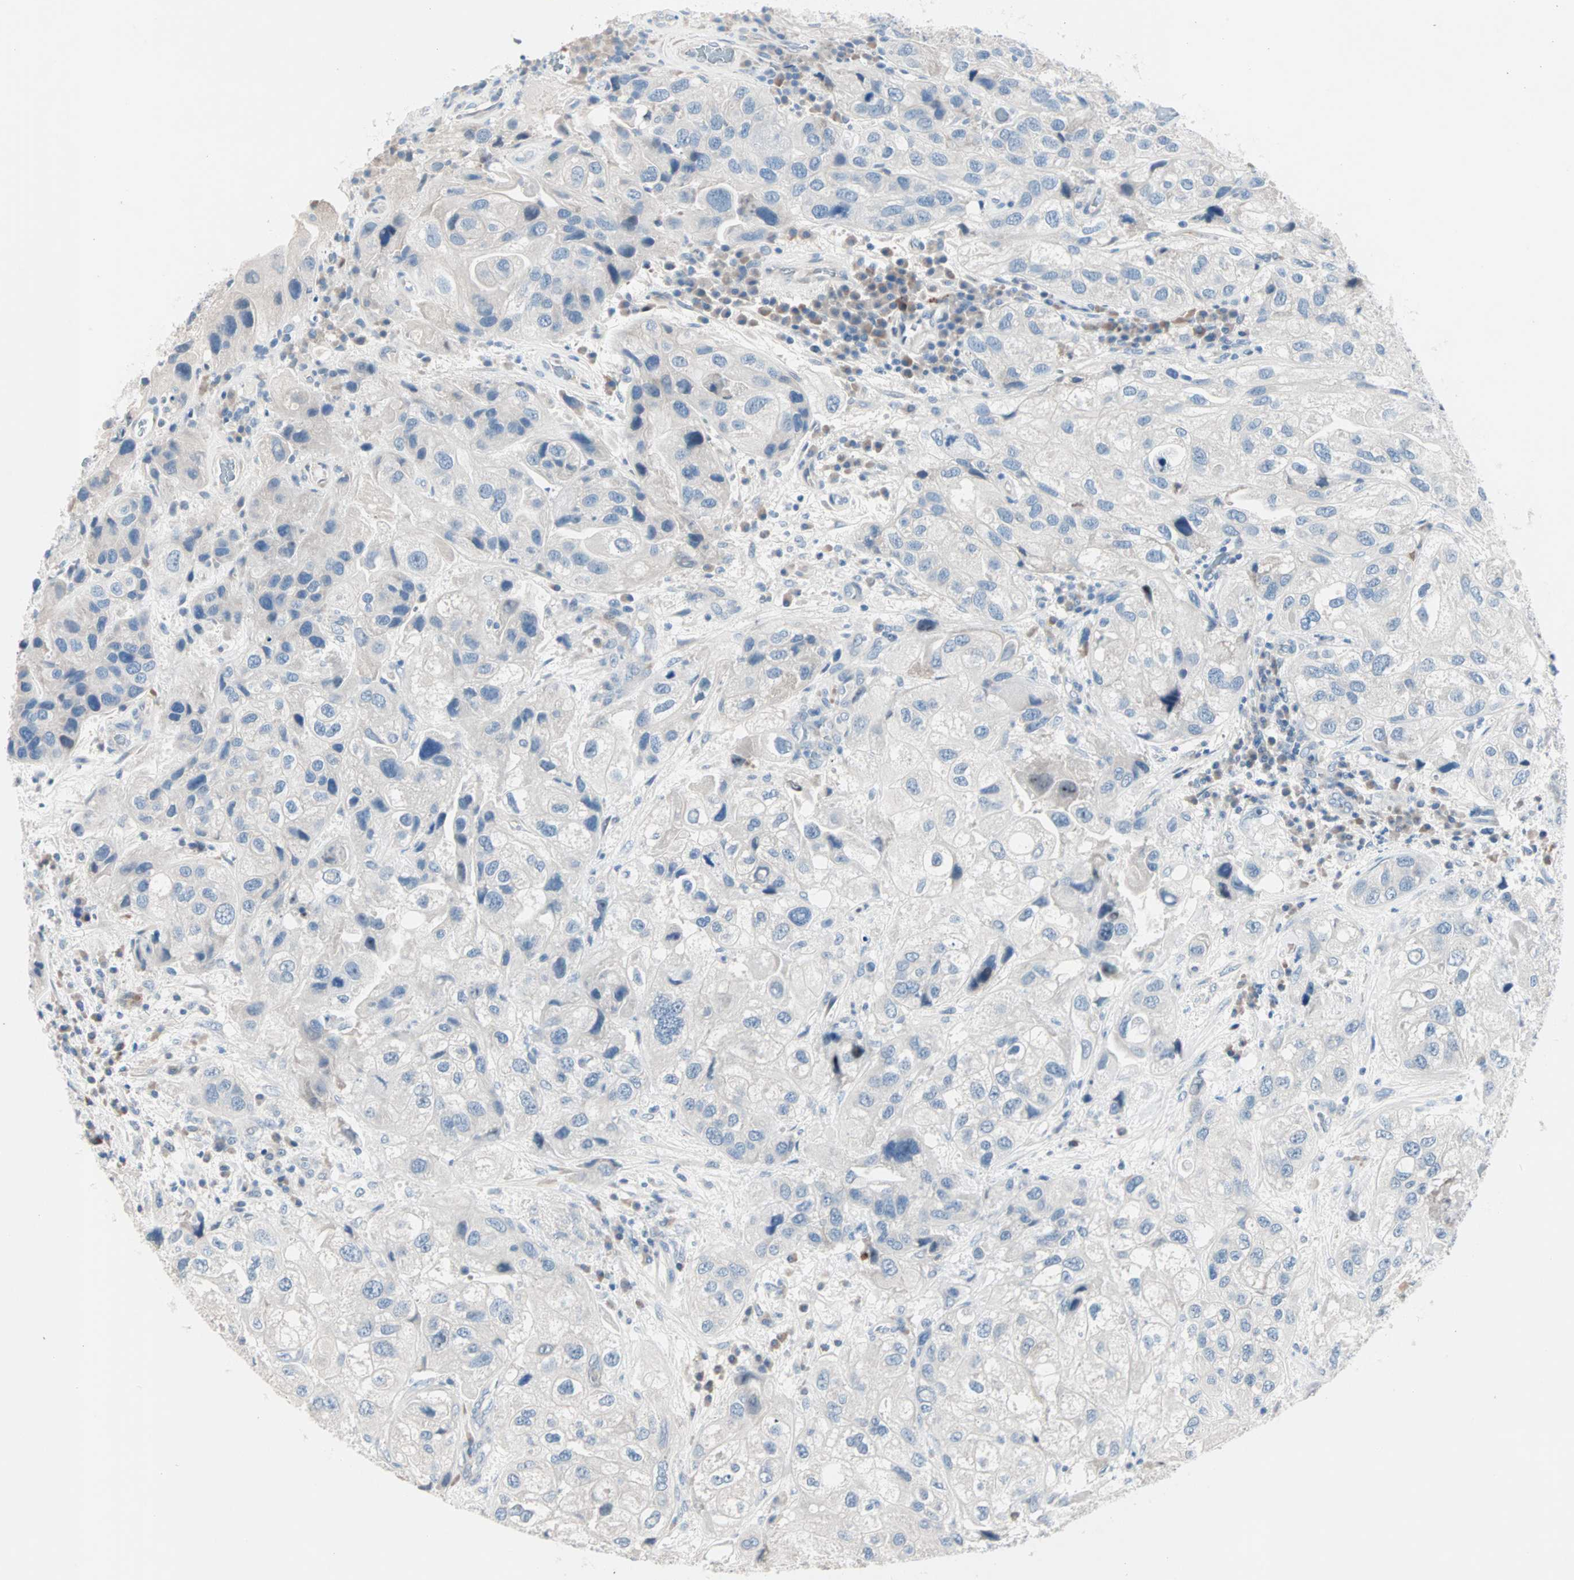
{"staining": {"intensity": "negative", "quantity": "none", "location": "none"}, "tissue": "urothelial cancer", "cell_type": "Tumor cells", "image_type": "cancer", "snomed": [{"axis": "morphology", "description": "Urothelial carcinoma, High grade"}, {"axis": "topography", "description": "Urinary bladder"}], "caption": "Human high-grade urothelial carcinoma stained for a protein using immunohistochemistry shows no expression in tumor cells.", "gene": "NEFH", "patient": {"sex": "female", "age": 64}}